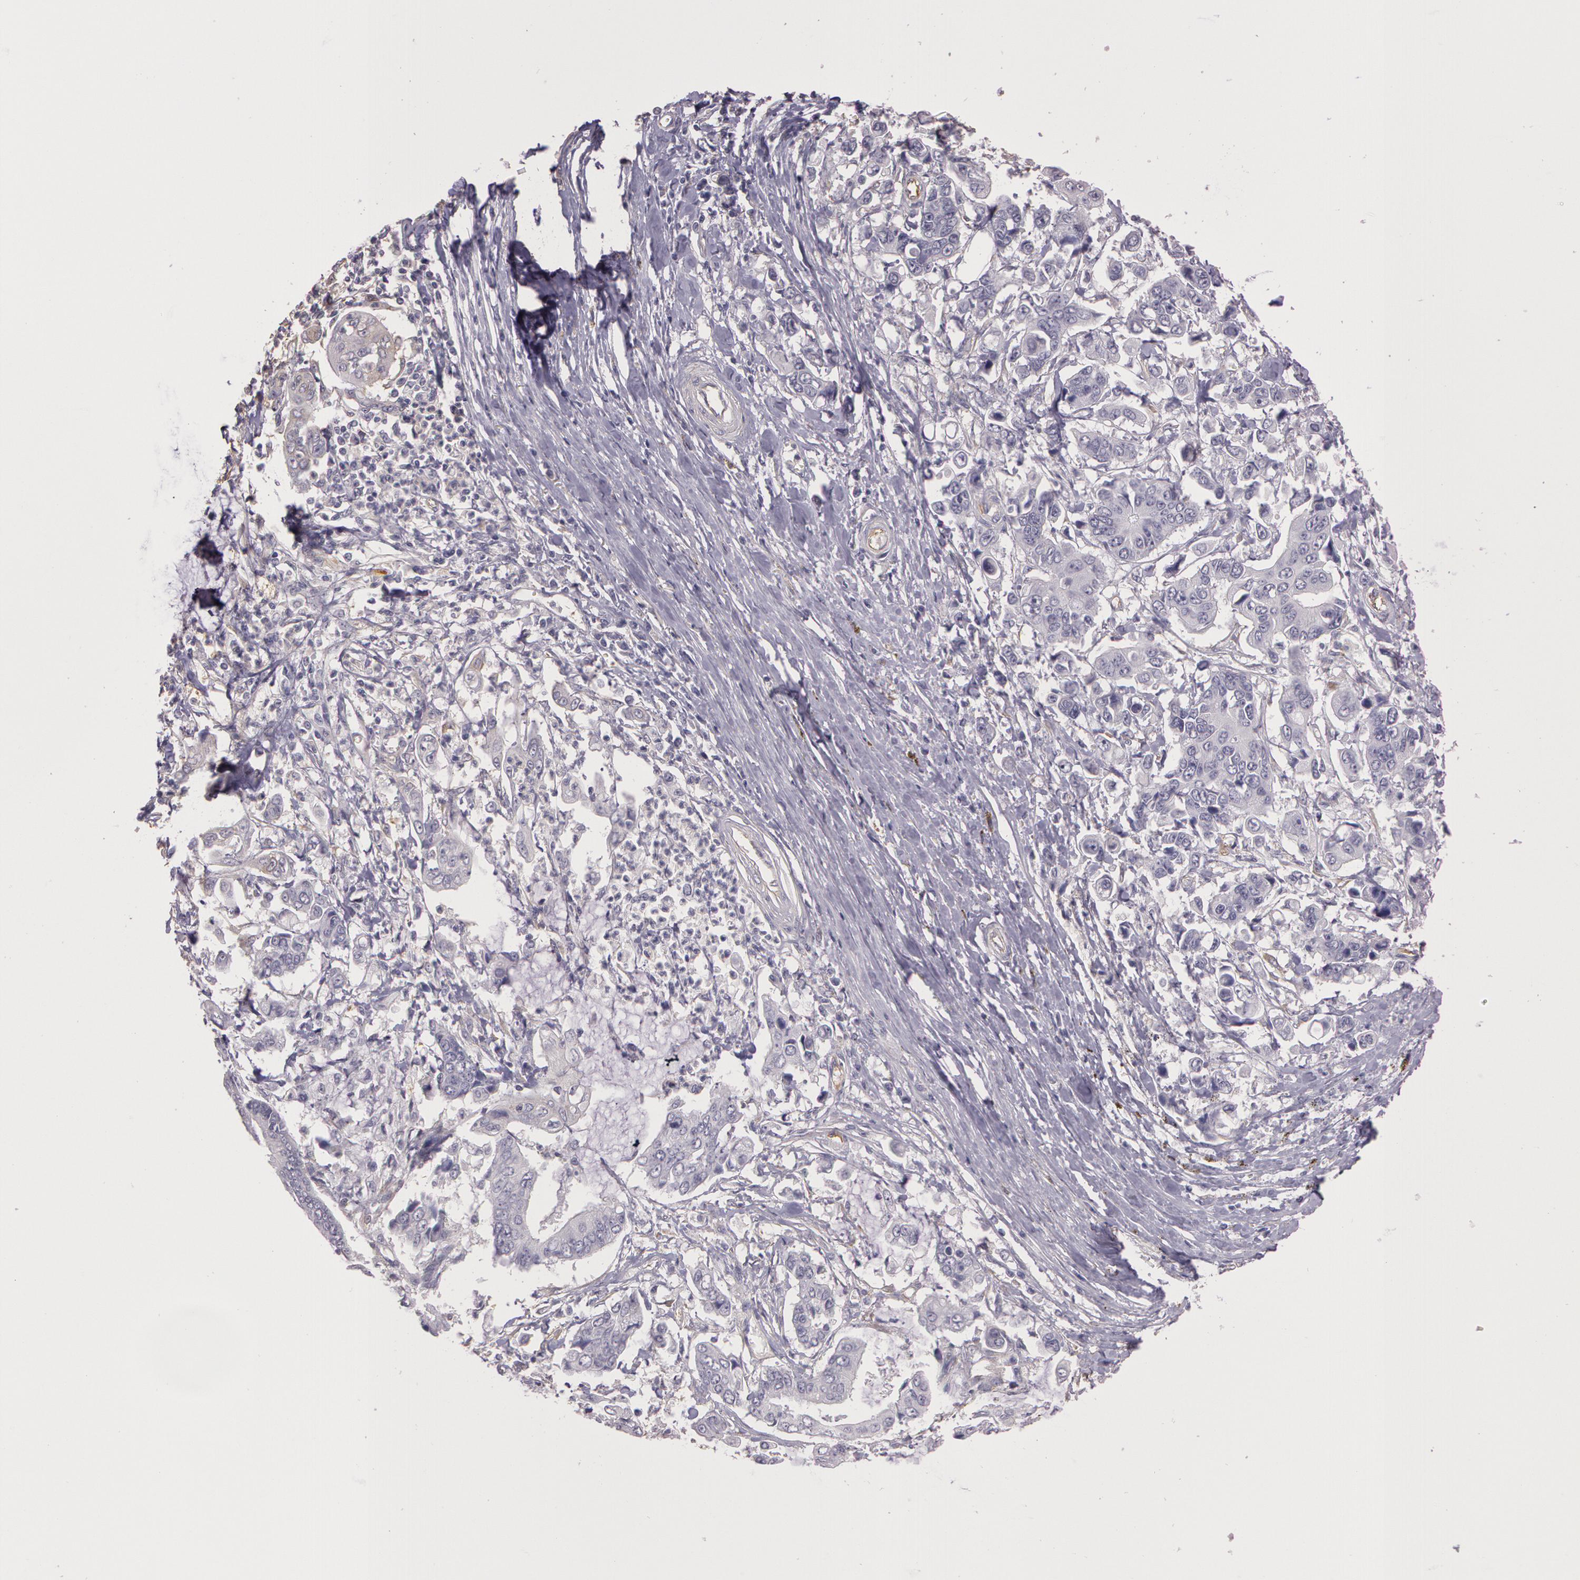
{"staining": {"intensity": "negative", "quantity": "none", "location": "none"}, "tissue": "stomach cancer", "cell_type": "Tumor cells", "image_type": "cancer", "snomed": [{"axis": "morphology", "description": "Adenocarcinoma, NOS"}, {"axis": "topography", "description": "Stomach, upper"}], "caption": "Tumor cells are negative for brown protein staining in stomach cancer (adenocarcinoma).", "gene": "G2E3", "patient": {"sex": "male", "age": 80}}